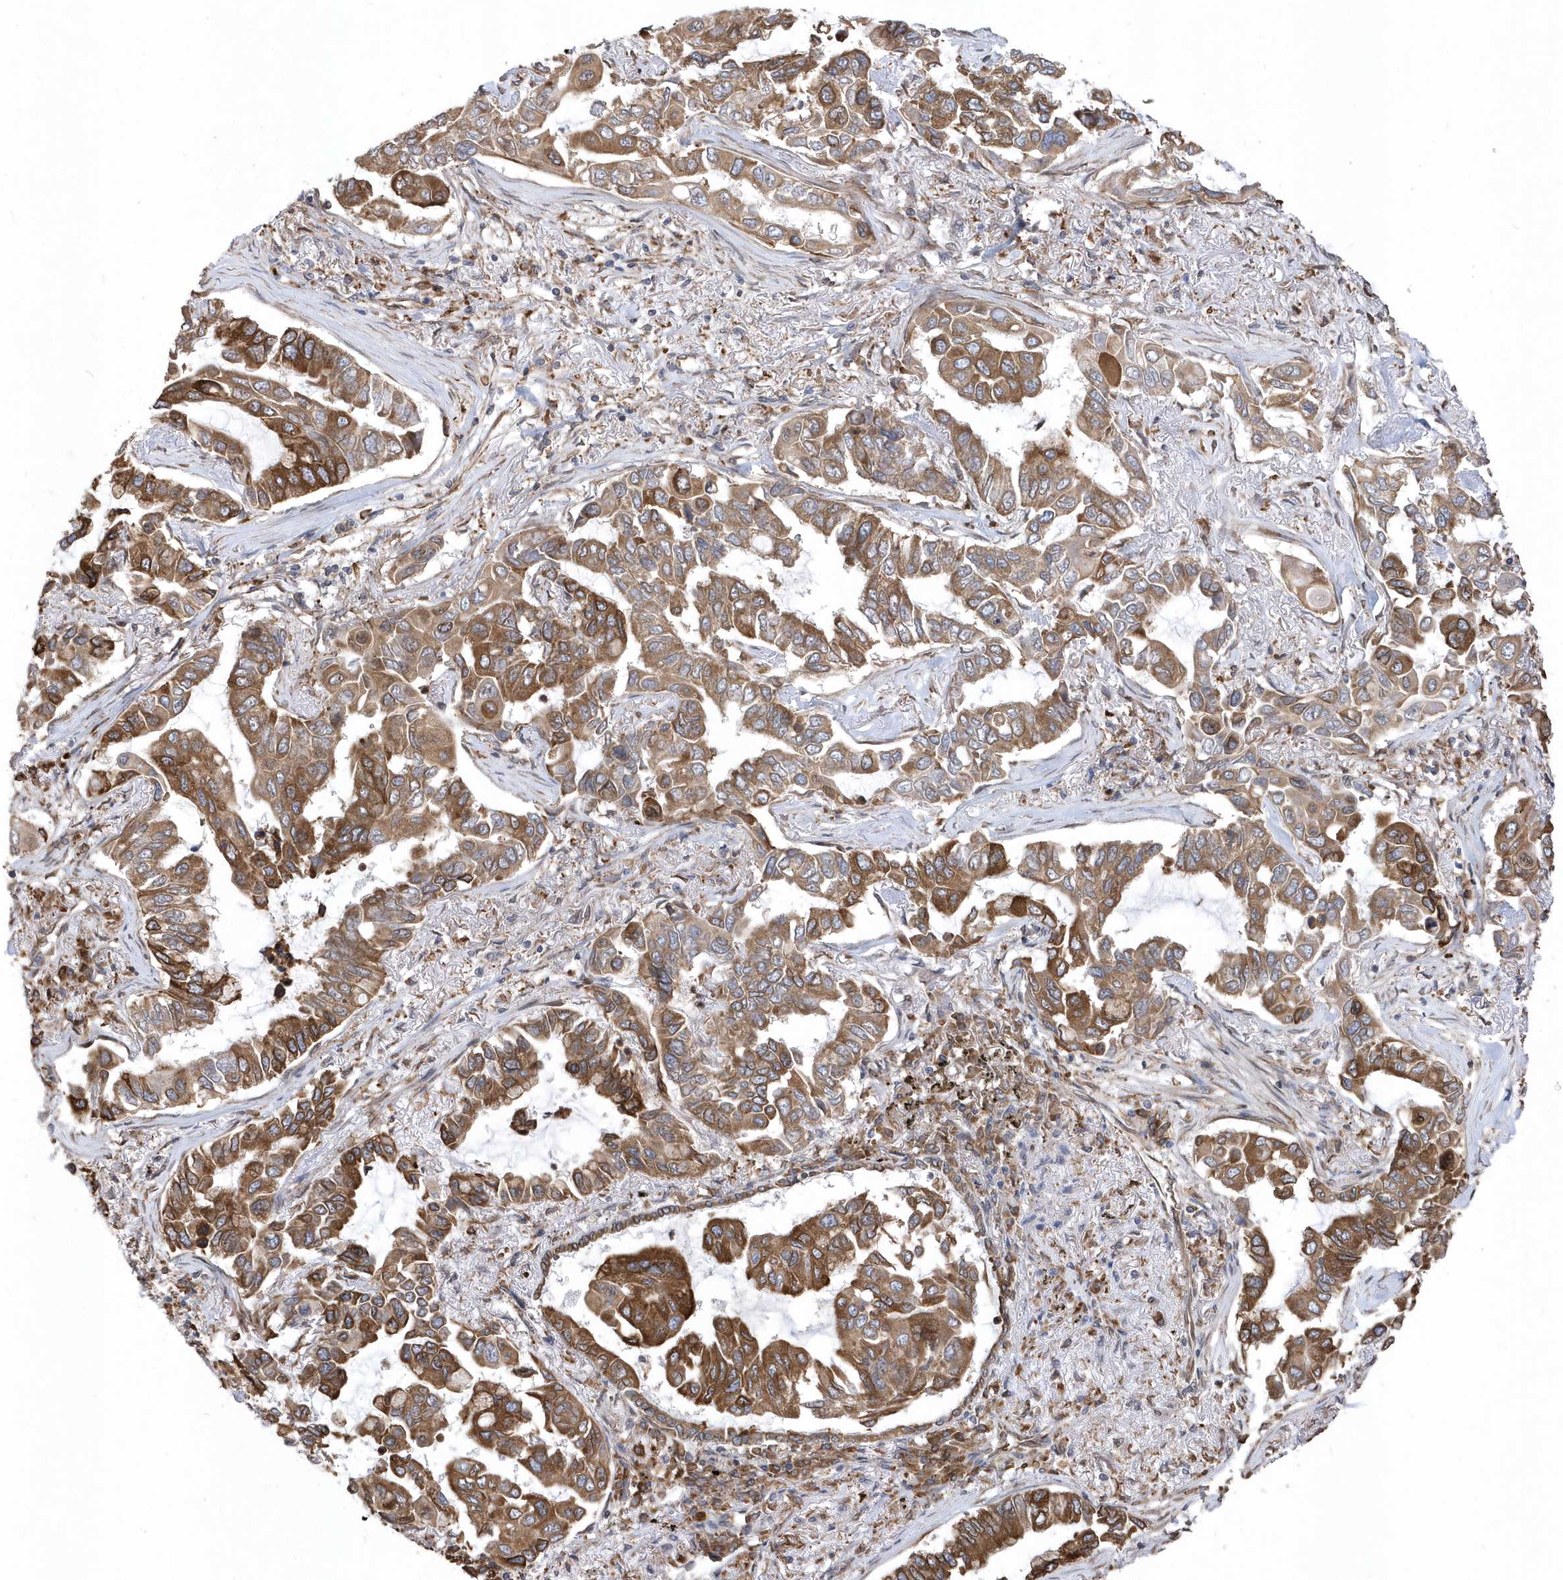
{"staining": {"intensity": "moderate", "quantity": ">75%", "location": "cytoplasmic/membranous"}, "tissue": "lung cancer", "cell_type": "Tumor cells", "image_type": "cancer", "snomed": [{"axis": "morphology", "description": "Adenocarcinoma, NOS"}, {"axis": "topography", "description": "Lung"}], "caption": "Lung cancer (adenocarcinoma) stained for a protein exhibits moderate cytoplasmic/membranous positivity in tumor cells.", "gene": "VAMP7", "patient": {"sex": "male", "age": 64}}